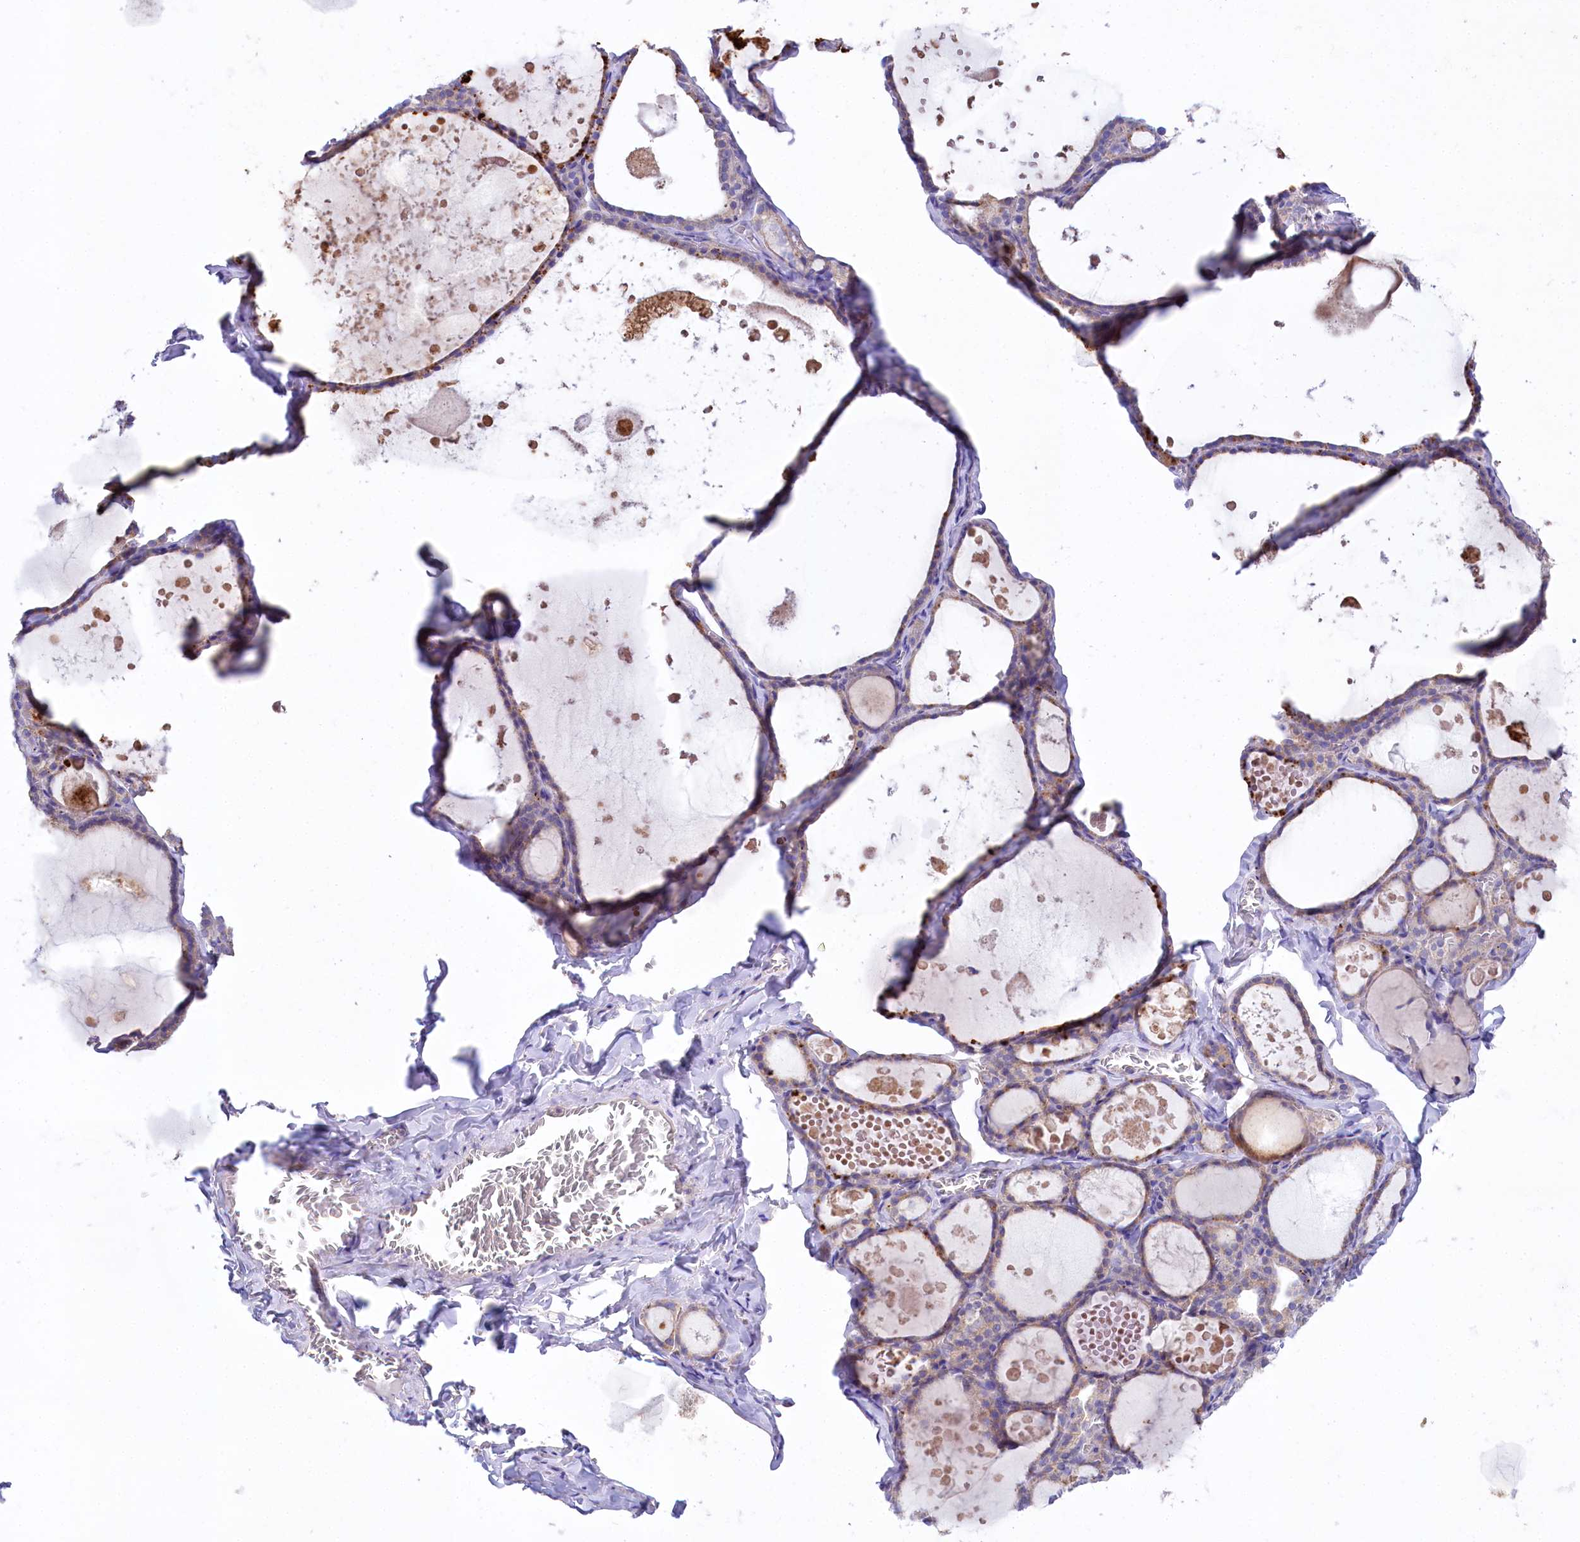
{"staining": {"intensity": "moderate", "quantity": "25%-75%", "location": "cytoplasmic/membranous"}, "tissue": "thyroid gland", "cell_type": "Glandular cells", "image_type": "normal", "snomed": [{"axis": "morphology", "description": "Normal tissue, NOS"}, {"axis": "topography", "description": "Thyroid gland"}], "caption": "Protein expression by IHC reveals moderate cytoplasmic/membranous staining in approximately 25%-75% of glandular cells in benign thyroid gland.", "gene": "VPS26B", "patient": {"sex": "male", "age": 56}}